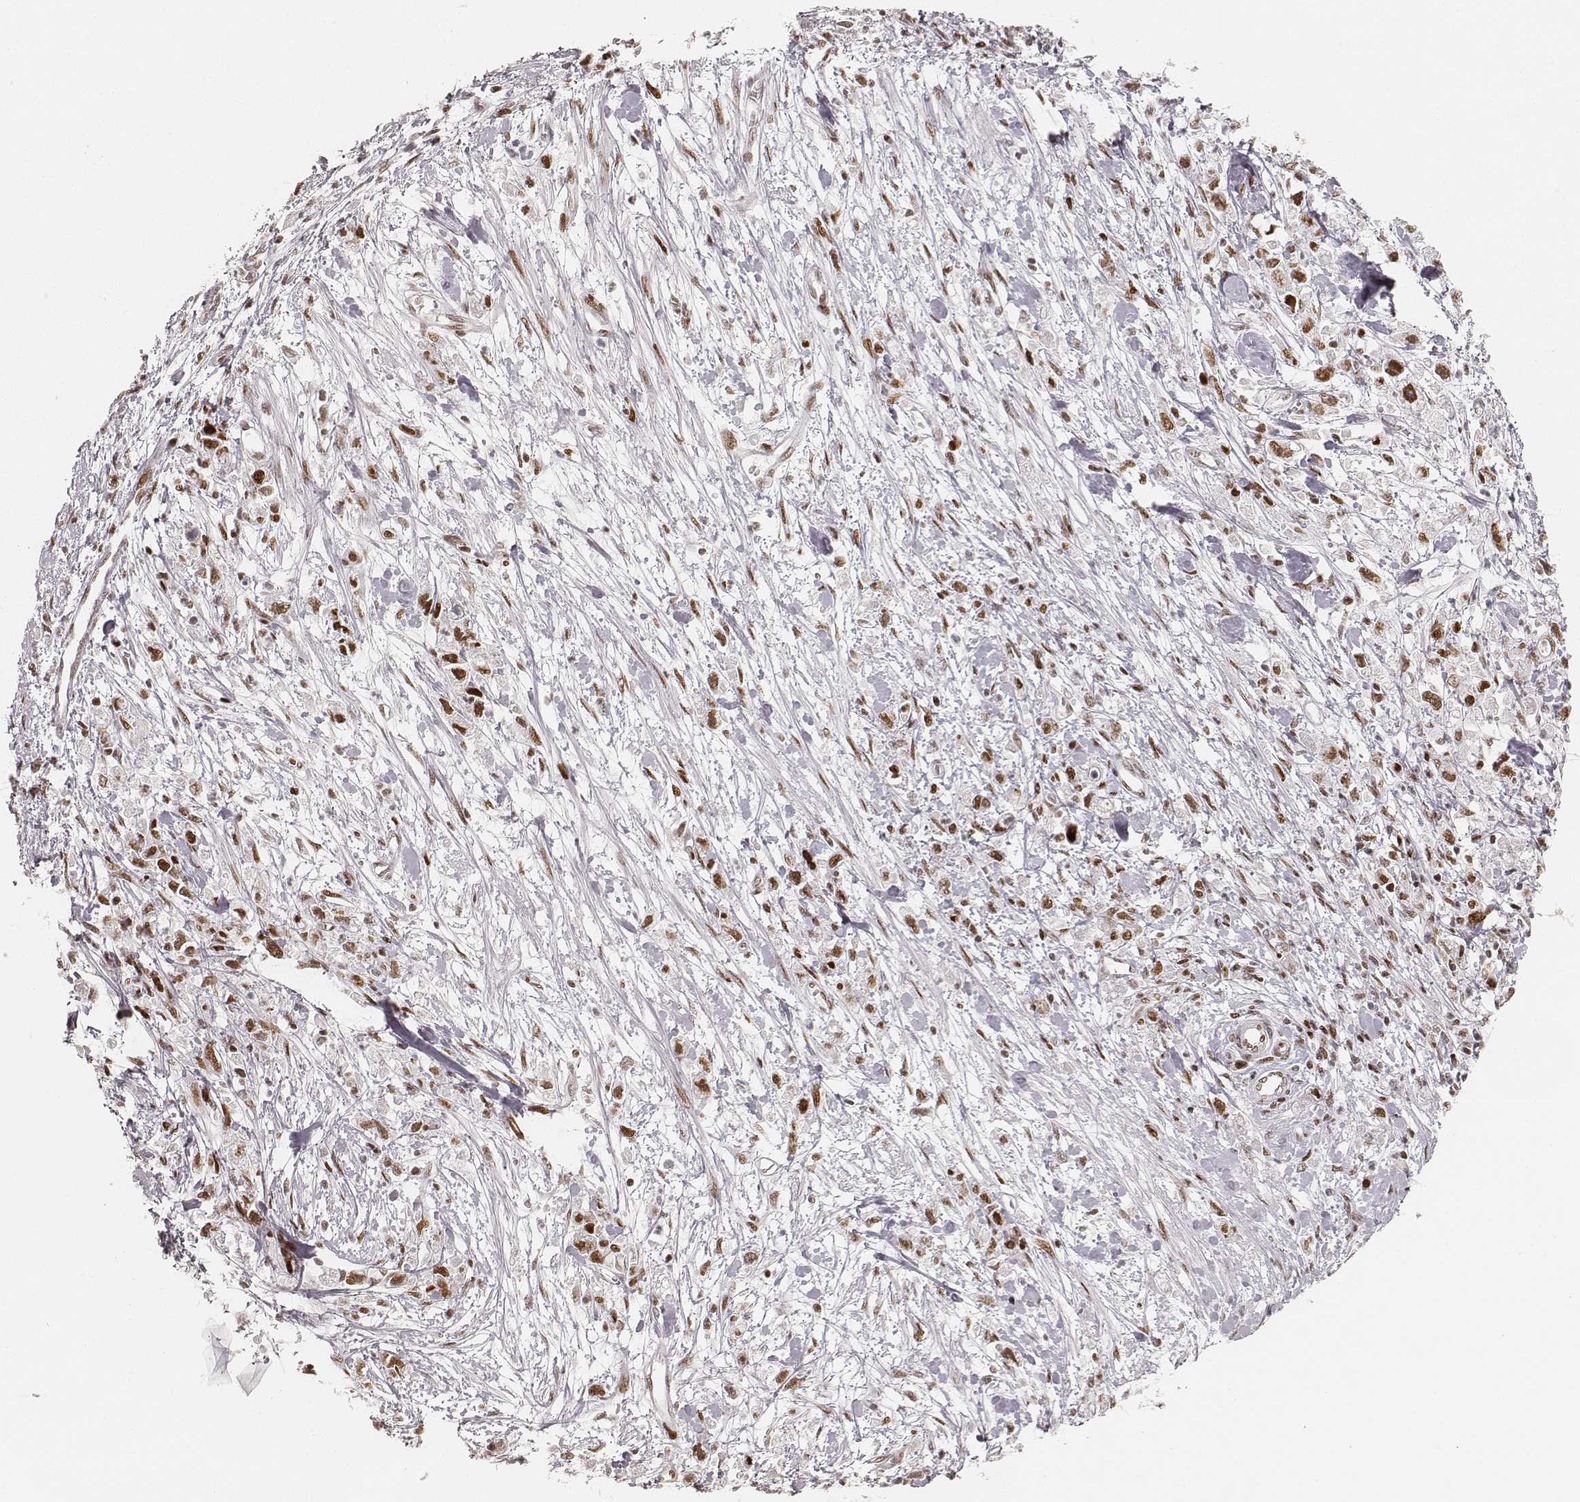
{"staining": {"intensity": "moderate", "quantity": ">75%", "location": "nuclear"}, "tissue": "stomach cancer", "cell_type": "Tumor cells", "image_type": "cancer", "snomed": [{"axis": "morphology", "description": "Adenocarcinoma, NOS"}, {"axis": "topography", "description": "Stomach"}], "caption": "Stomach adenocarcinoma stained with a brown dye demonstrates moderate nuclear positive expression in approximately >75% of tumor cells.", "gene": "HNRNPC", "patient": {"sex": "female", "age": 59}}